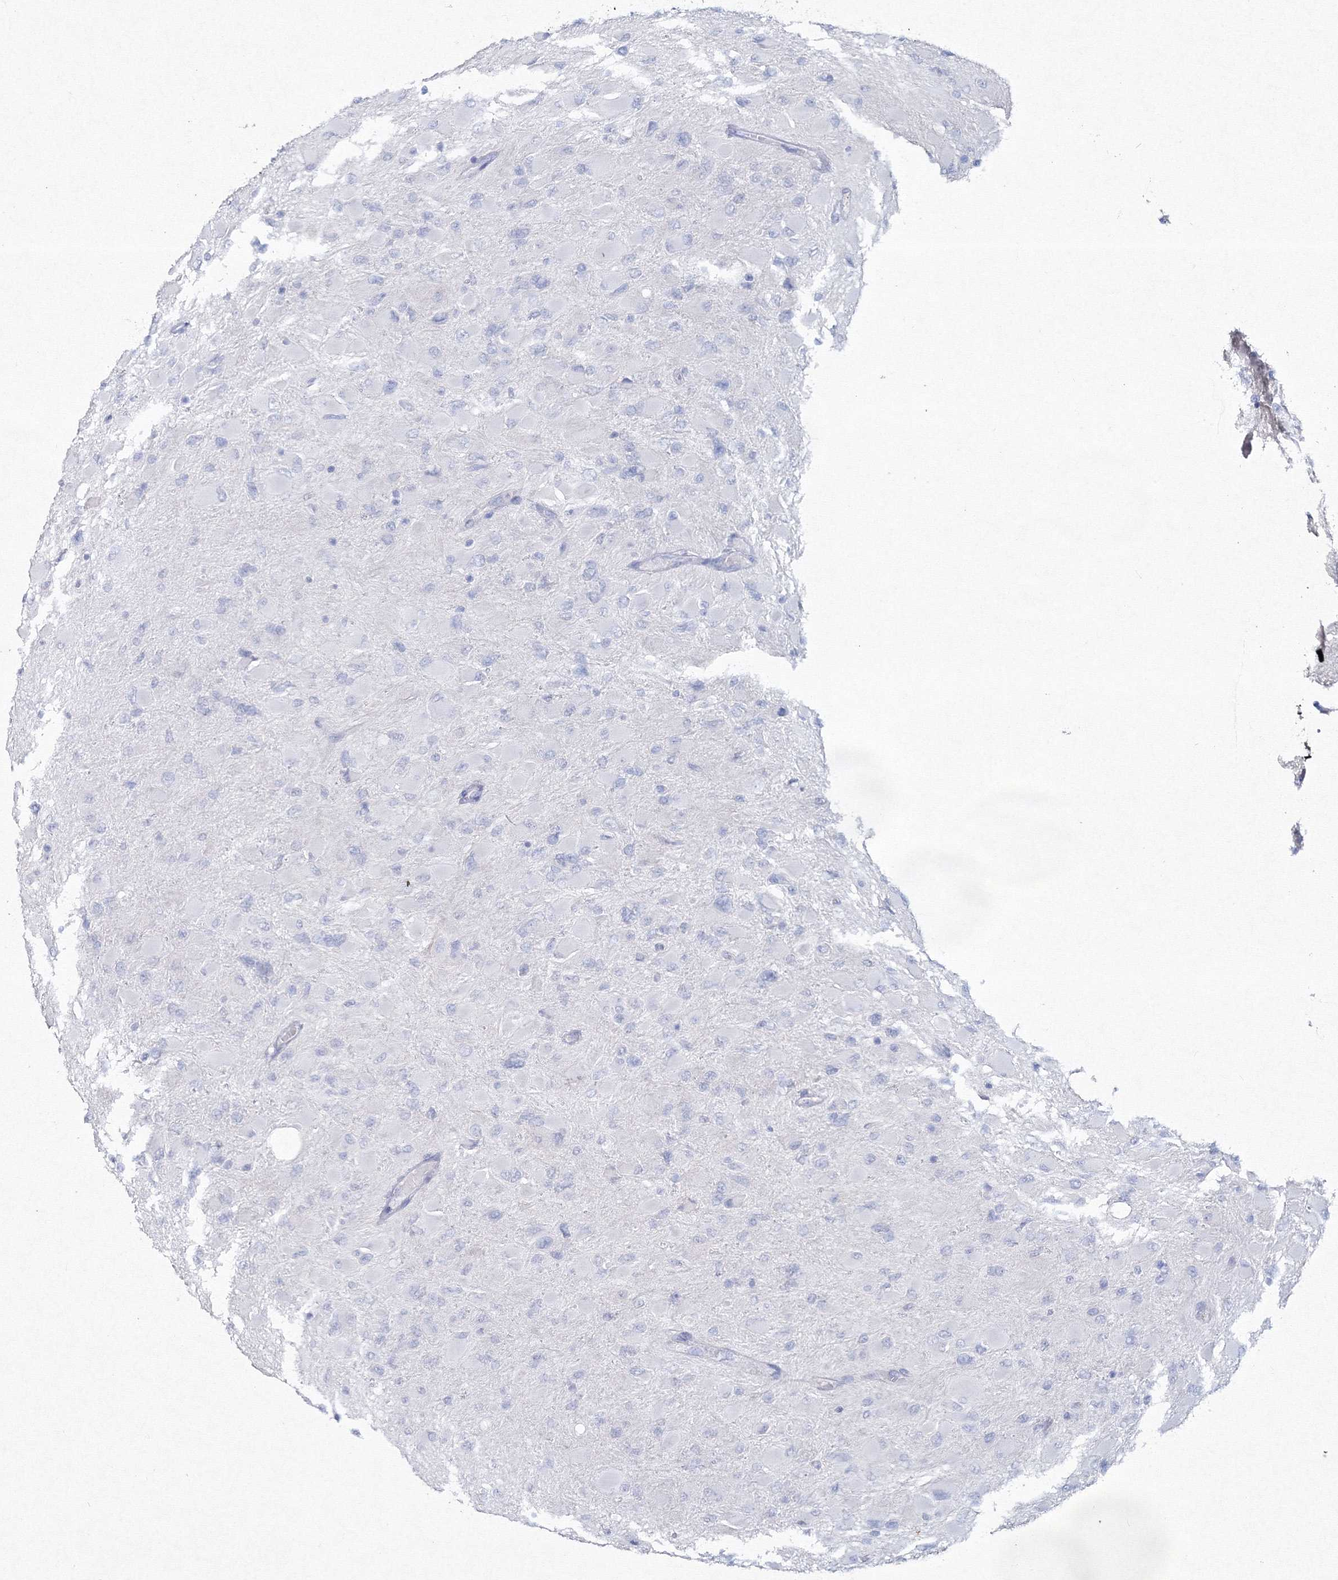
{"staining": {"intensity": "negative", "quantity": "none", "location": "none"}, "tissue": "glioma", "cell_type": "Tumor cells", "image_type": "cancer", "snomed": [{"axis": "morphology", "description": "Glioma, malignant, High grade"}, {"axis": "topography", "description": "Cerebral cortex"}], "caption": "This is a micrograph of IHC staining of high-grade glioma (malignant), which shows no positivity in tumor cells. Brightfield microscopy of immunohistochemistry (IHC) stained with DAB (3,3'-diaminobenzidine) (brown) and hematoxylin (blue), captured at high magnification.", "gene": "GCKR", "patient": {"sex": "female", "age": 36}}